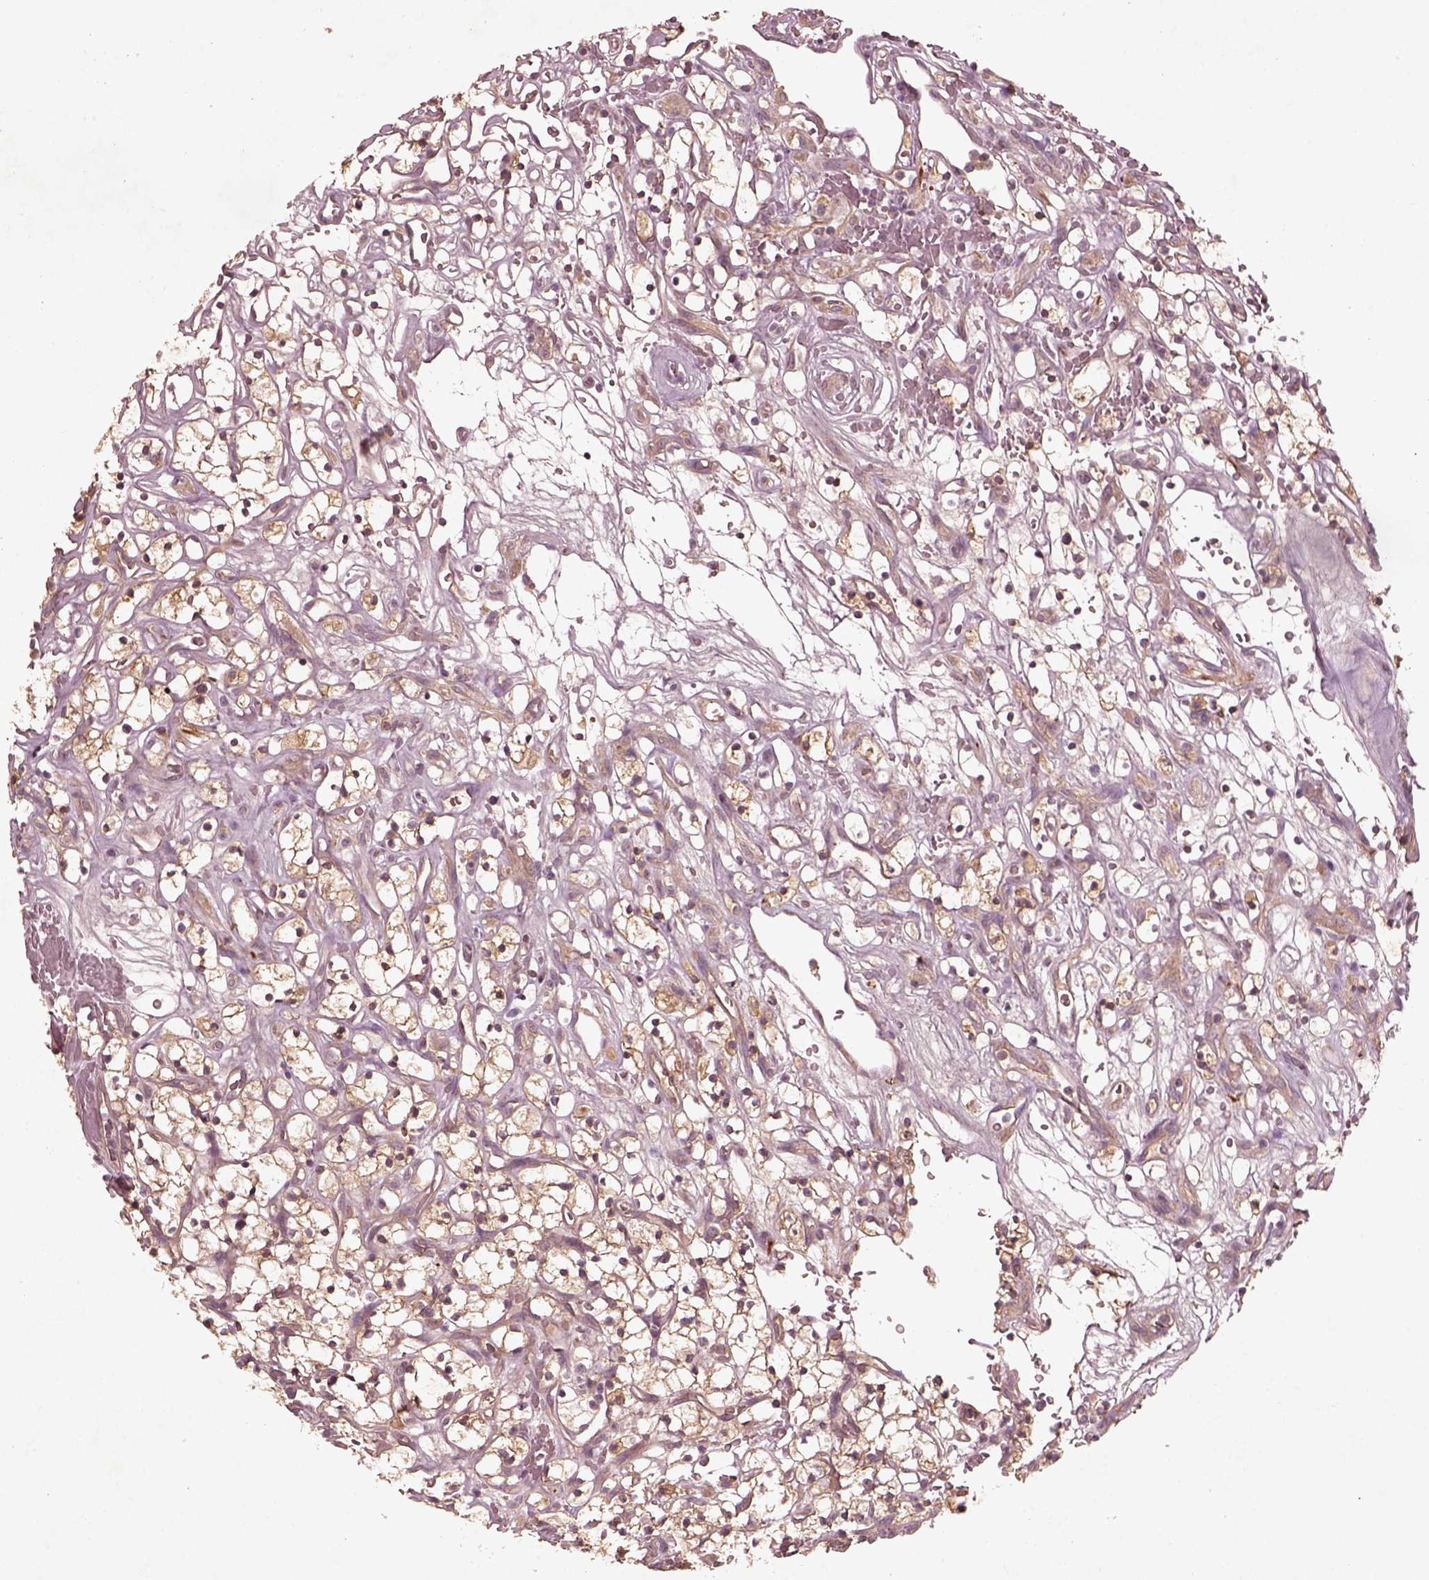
{"staining": {"intensity": "moderate", "quantity": ">75%", "location": "cytoplasmic/membranous"}, "tissue": "renal cancer", "cell_type": "Tumor cells", "image_type": "cancer", "snomed": [{"axis": "morphology", "description": "Adenocarcinoma, NOS"}, {"axis": "topography", "description": "Kidney"}], "caption": "Human renal adenocarcinoma stained with a protein marker demonstrates moderate staining in tumor cells.", "gene": "FAM234A", "patient": {"sex": "female", "age": 64}}